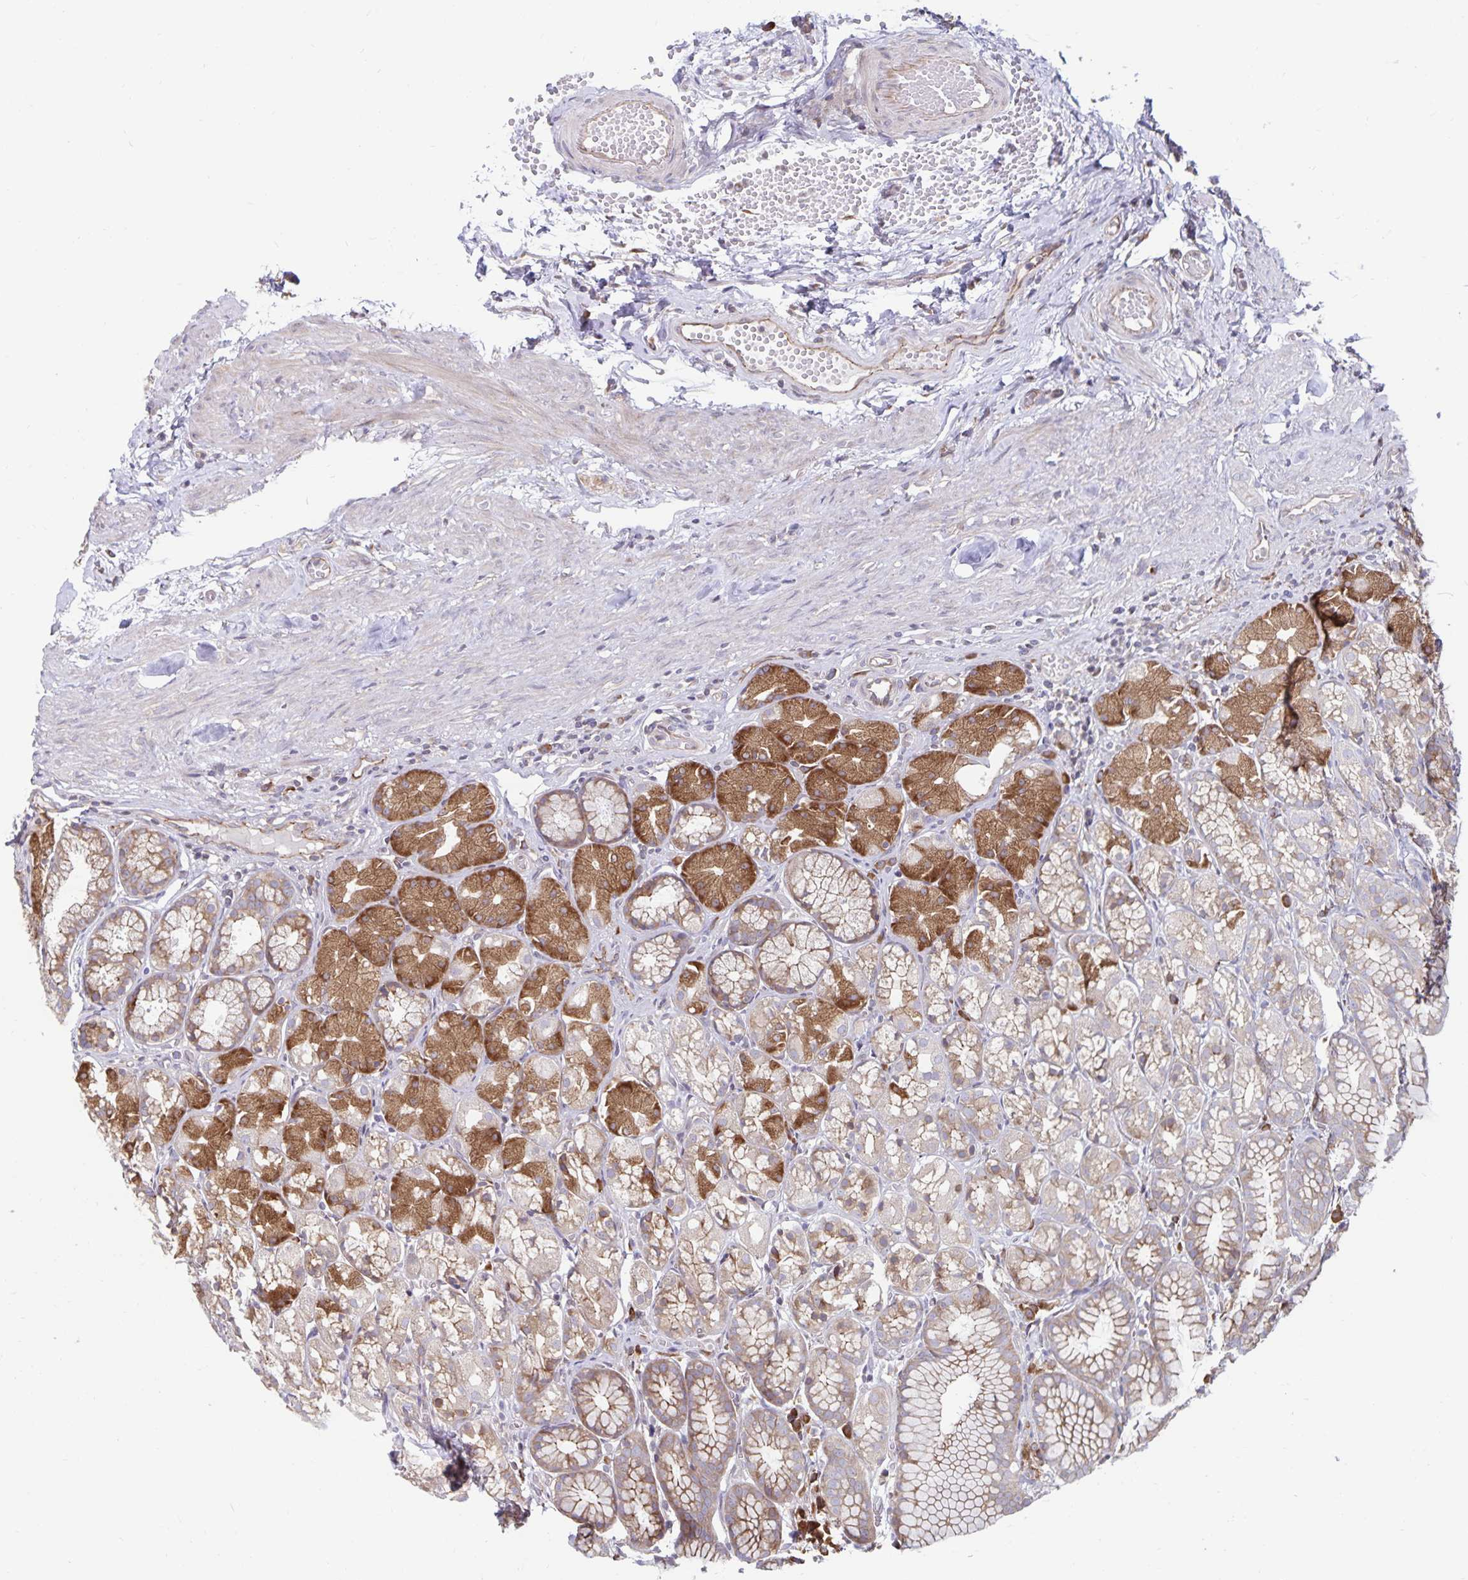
{"staining": {"intensity": "moderate", "quantity": "25%-75%", "location": "cytoplasmic/membranous"}, "tissue": "stomach", "cell_type": "Glandular cells", "image_type": "normal", "snomed": [{"axis": "morphology", "description": "Normal tissue, NOS"}, {"axis": "topography", "description": "Stomach"}], "caption": "Immunohistochemistry of unremarkable human stomach reveals medium levels of moderate cytoplasmic/membranous positivity in about 25%-75% of glandular cells.", "gene": "SEC62", "patient": {"sex": "male", "age": 70}}